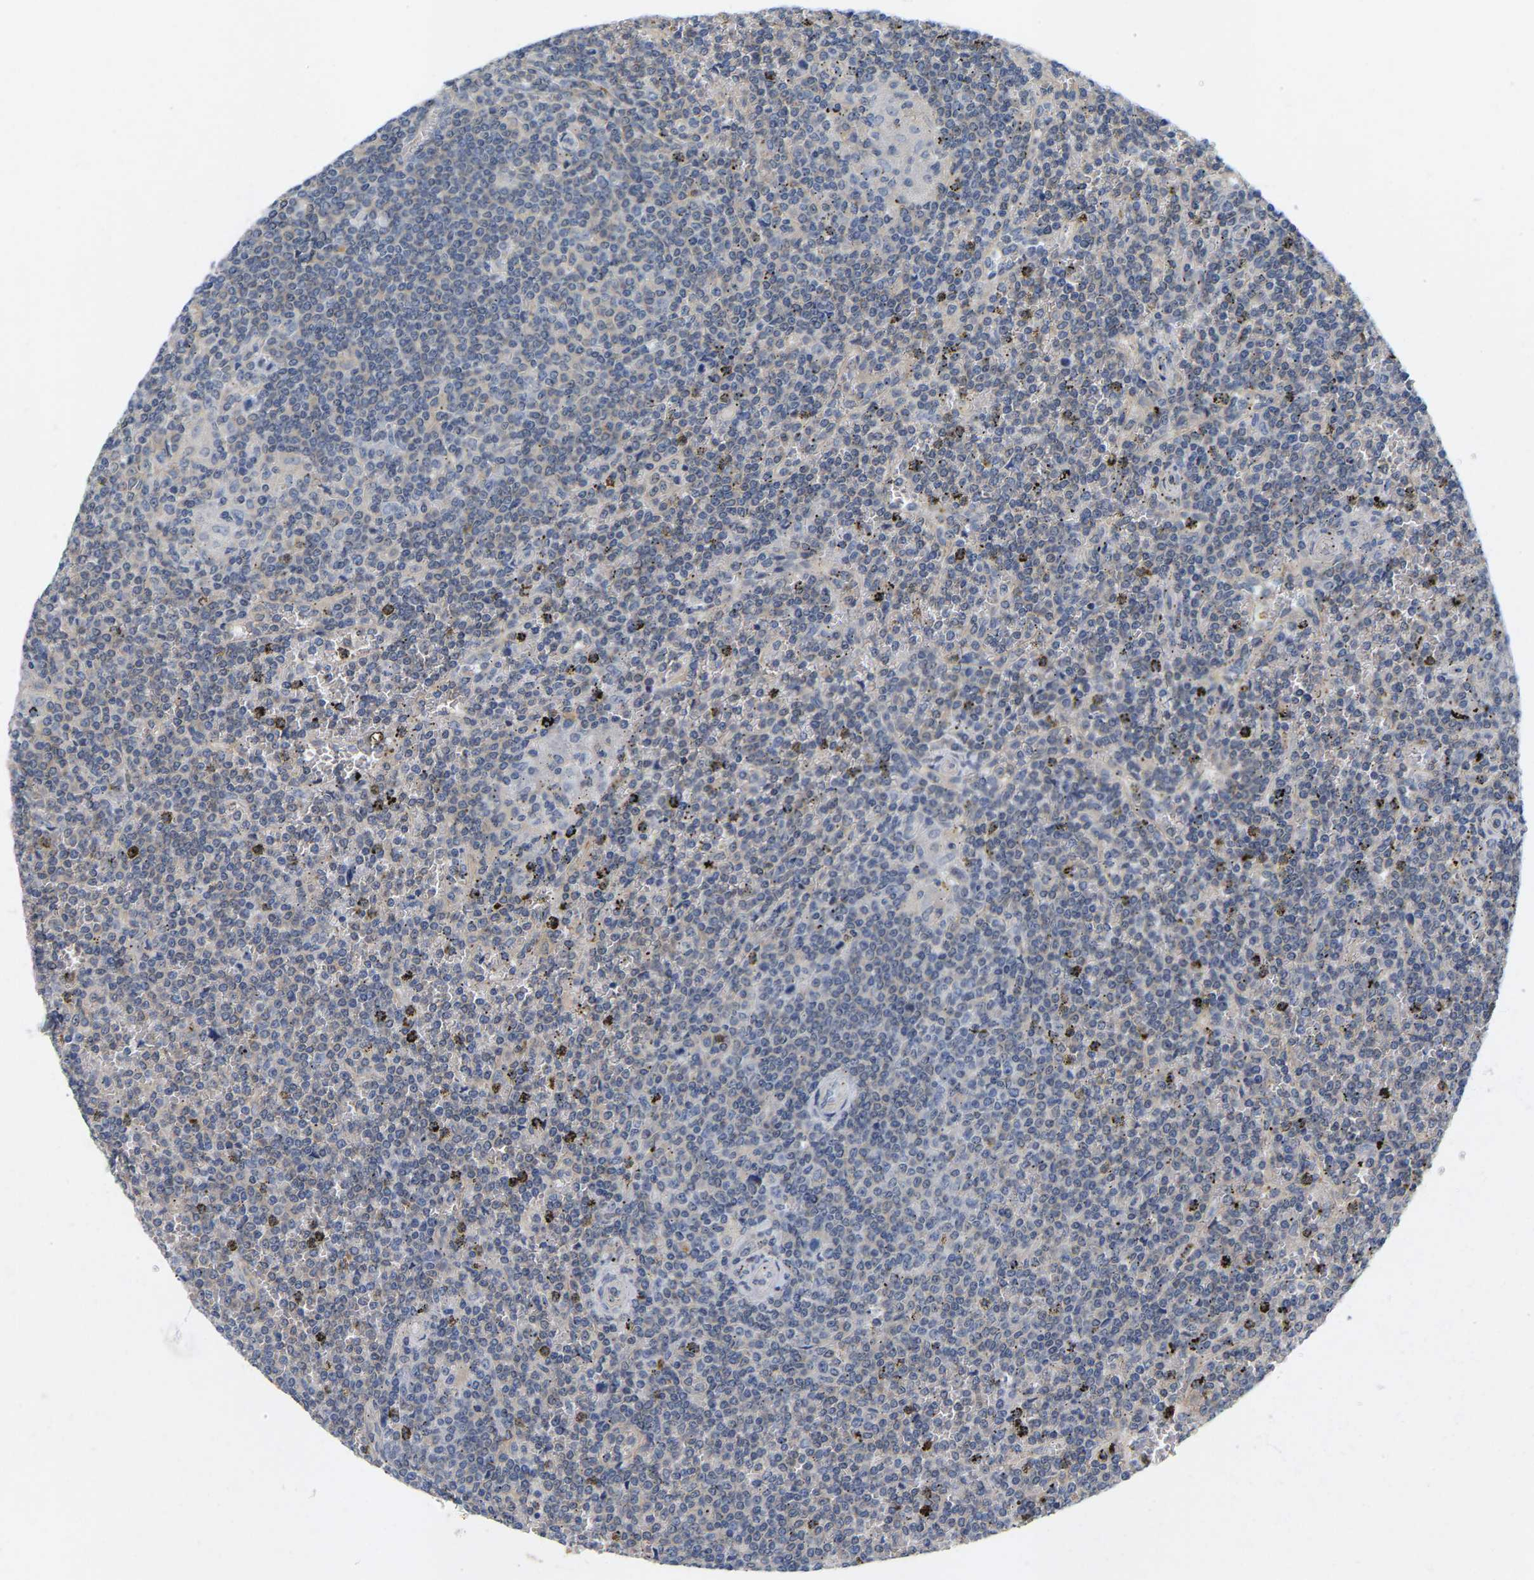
{"staining": {"intensity": "negative", "quantity": "none", "location": "none"}, "tissue": "lymphoma", "cell_type": "Tumor cells", "image_type": "cancer", "snomed": [{"axis": "morphology", "description": "Malignant lymphoma, non-Hodgkin's type, Low grade"}, {"axis": "topography", "description": "Spleen"}], "caption": "The micrograph displays no staining of tumor cells in lymphoma.", "gene": "WIPI2", "patient": {"sex": "female", "age": 19}}